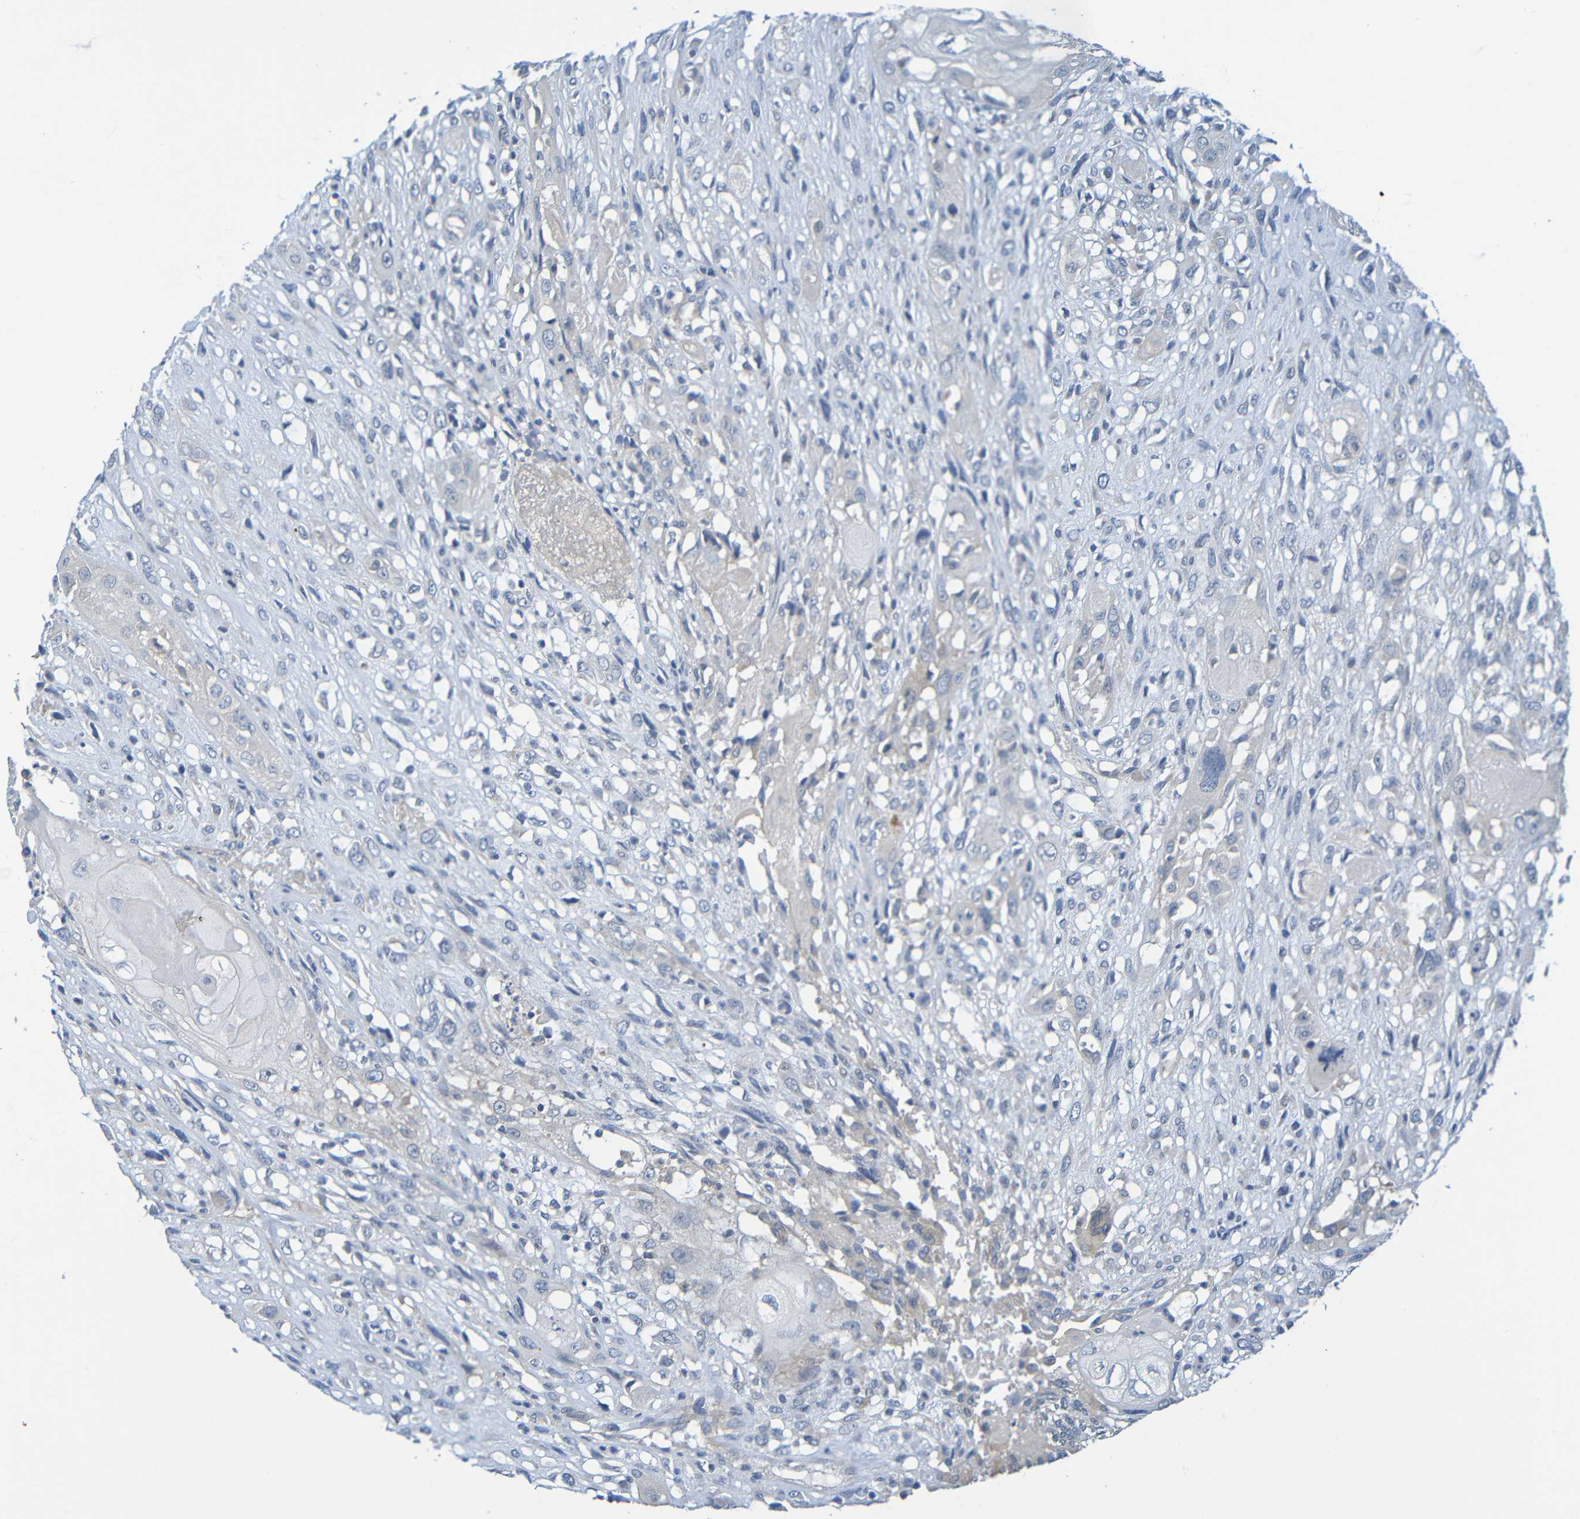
{"staining": {"intensity": "negative", "quantity": "none", "location": "none"}, "tissue": "head and neck cancer", "cell_type": "Tumor cells", "image_type": "cancer", "snomed": [{"axis": "morphology", "description": "Necrosis, NOS"}, {"axis": "morphology", "description": "Neoplasm, malignant, NOS"}, {"axis": "topography", "description": "Salivary gland"}, {"axis": "topography", "description": "Head-Neck"}], "caption": "DAB (3,3'-diaminobenzidine) immunohistochemical staining of head and neck cancer reveals no significant staining in tumor cells. The staining is performed using DAB brown chromogen with nuclei counter-stained in using hematoxylin.", "gene": "CYP4F2", "patient": {"sex": "male", "age": 43}}